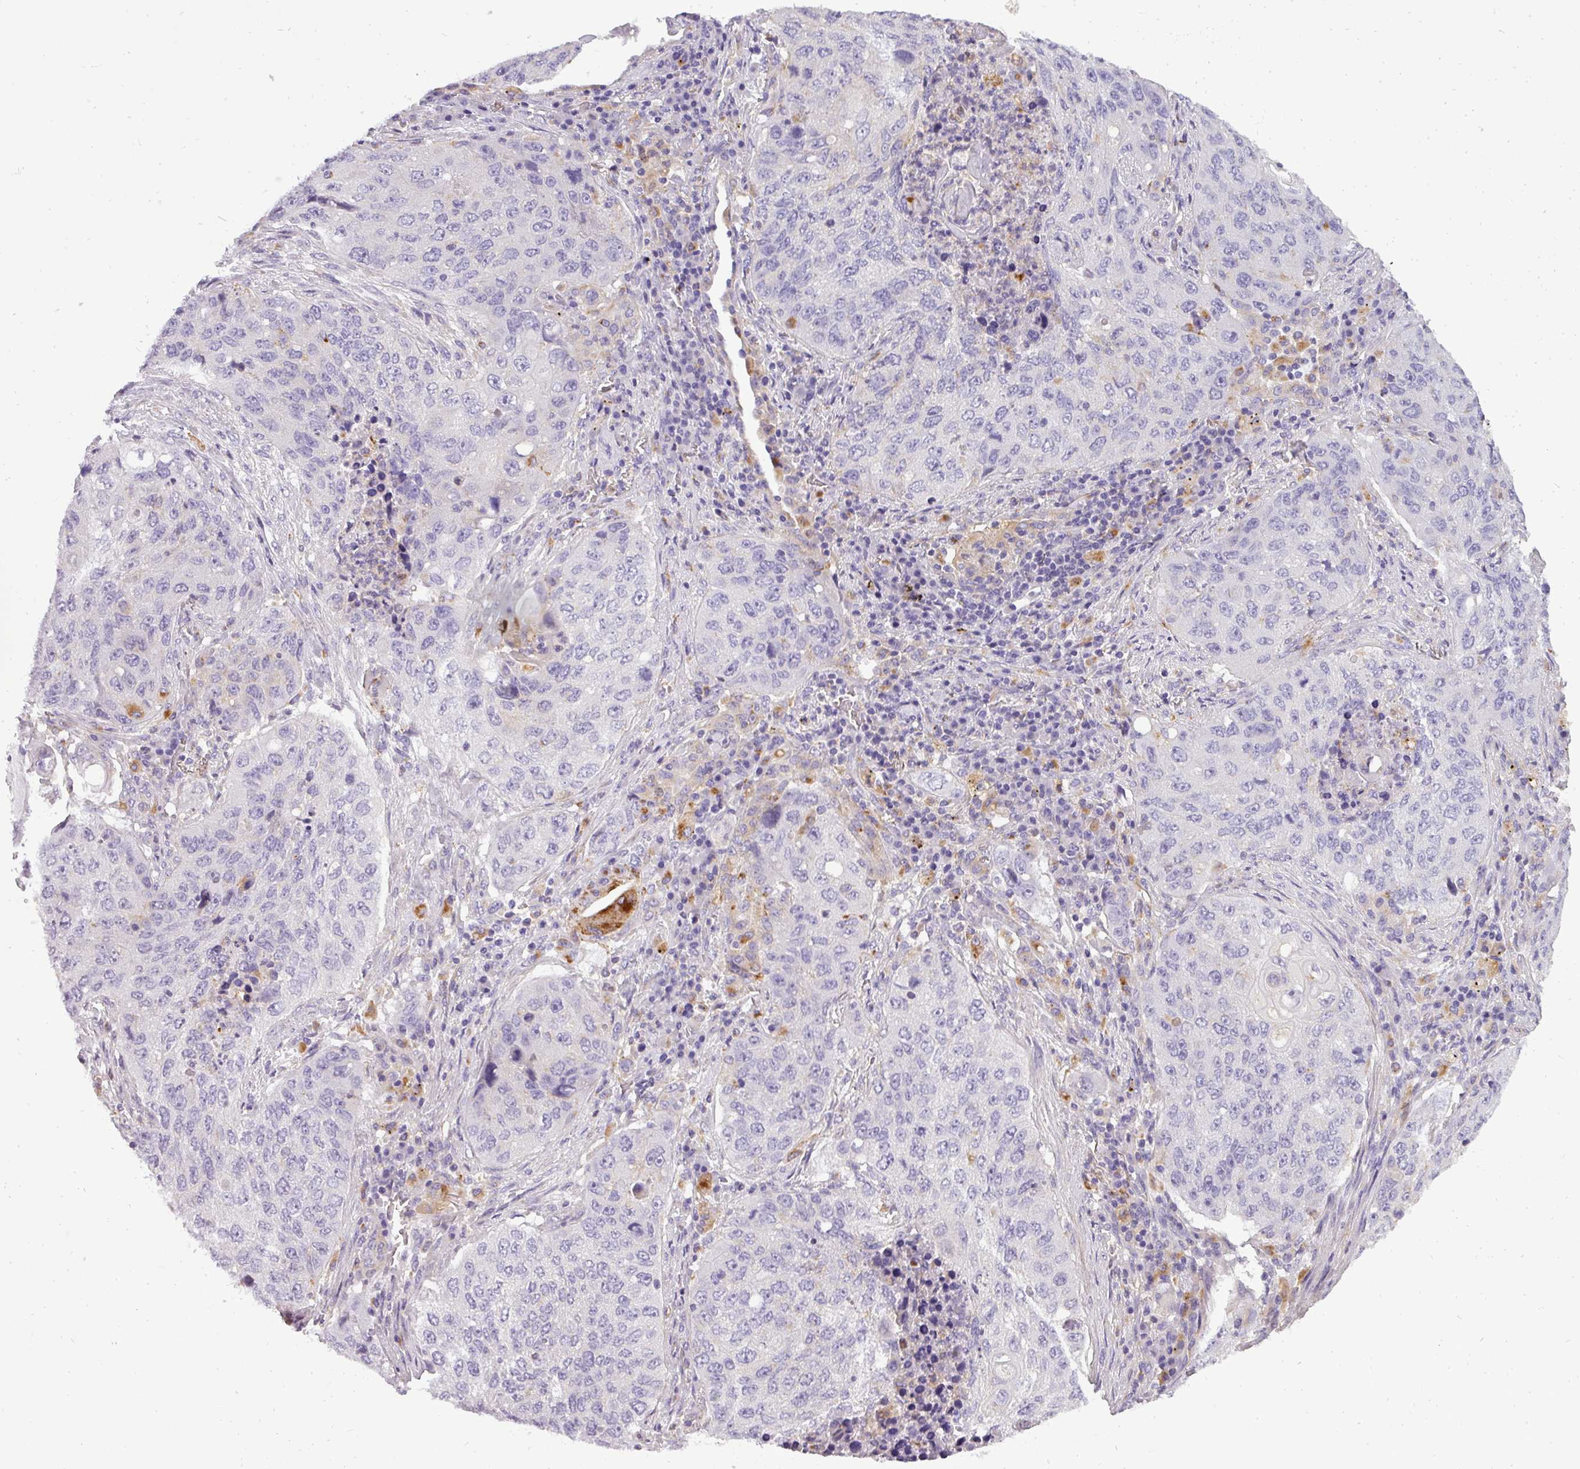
{"staining": {"intensity": "negative", "quantity": "none", "location": "none"}, "tissue": "lung cancer", "cell_type": "Tumor cells", "image_type": "cancer", "snomed": [{"axis": "morphology", "description": "Squamous cell carcinoma, NOS"}, {"axis": "topography", "description": "Lung"}], "caption": "The micrograph demonstrates no staining of tumor cells in lung squamous cell carcinoma.", "gene": "ATP6V1D", "patient": {"sex": "female", "age": 63}}